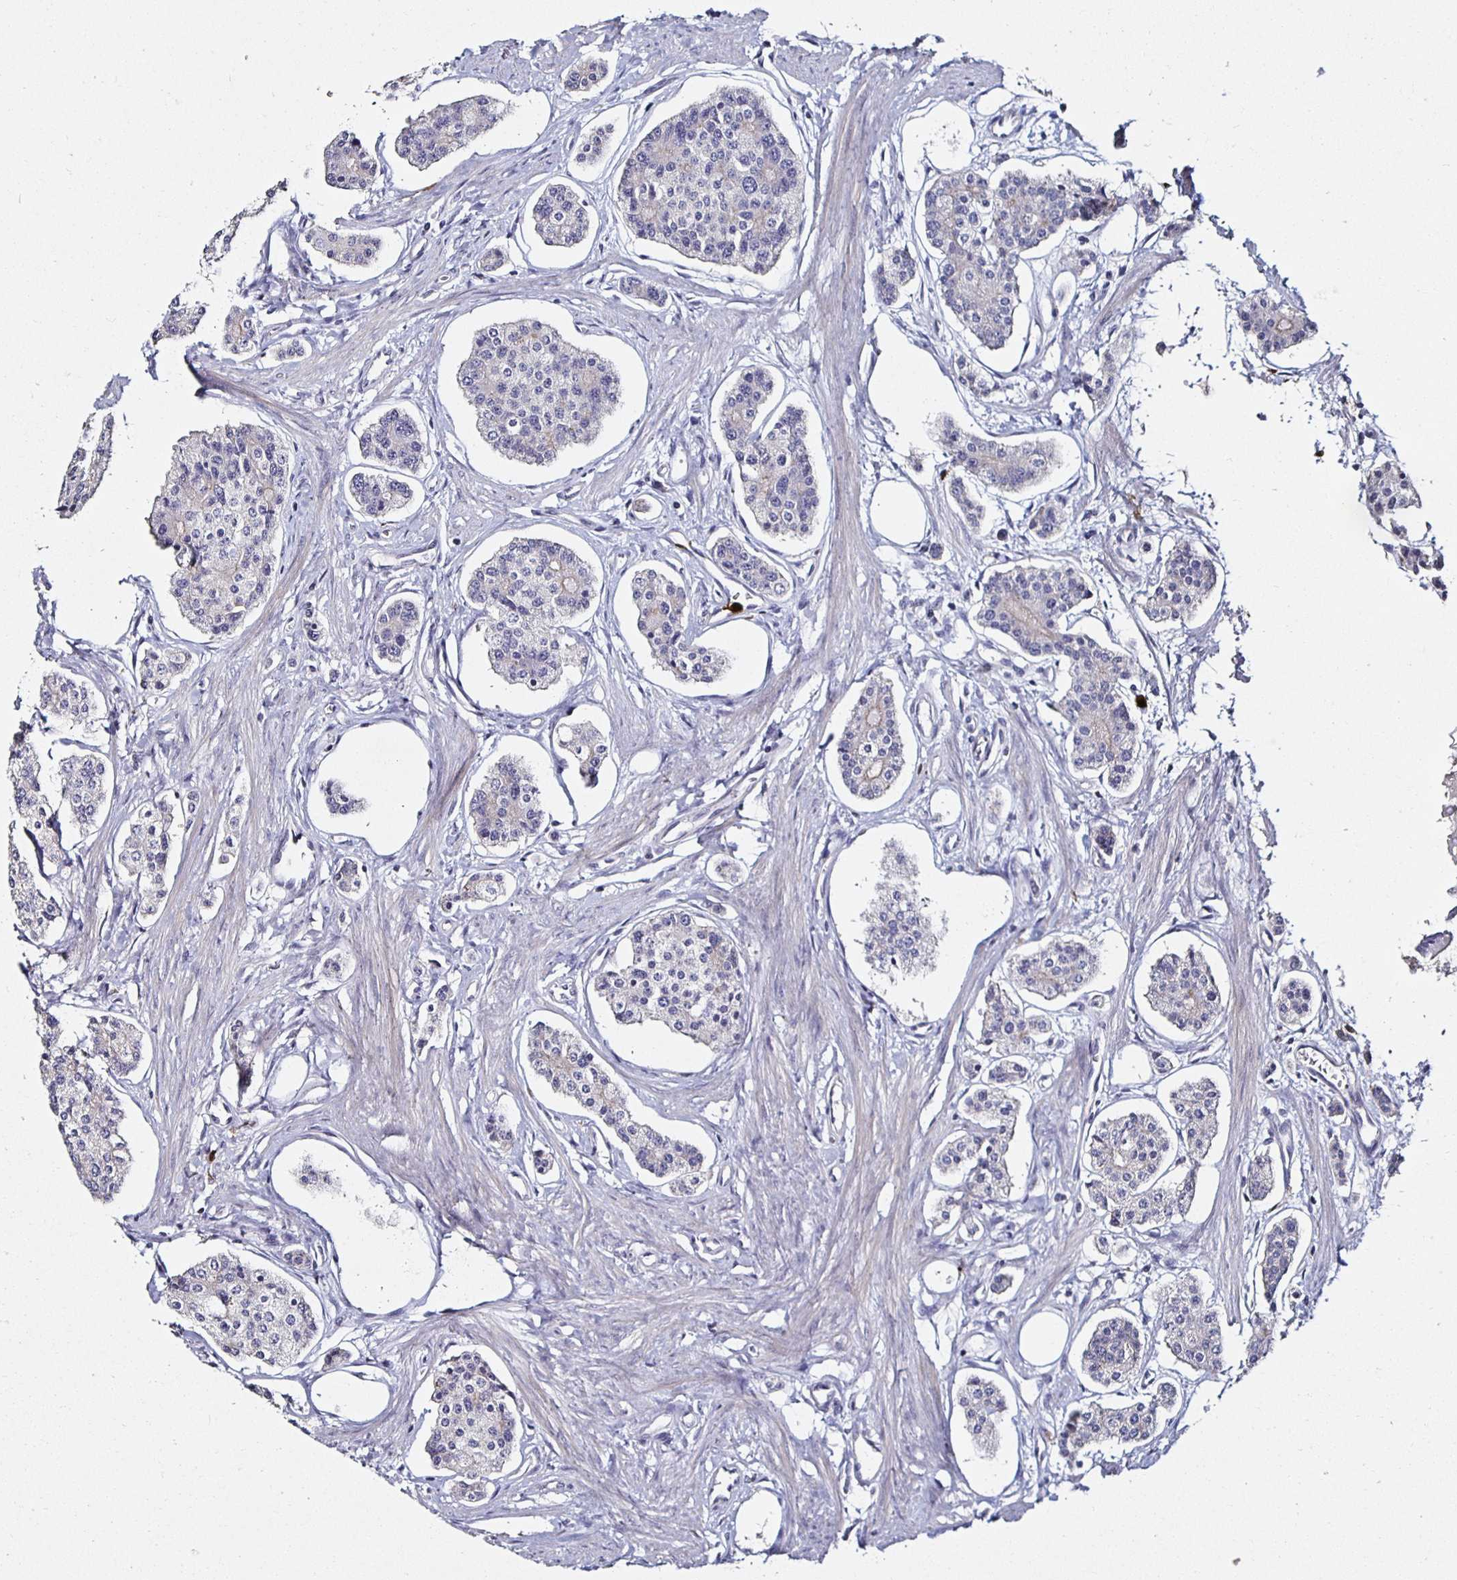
{"staining": {"intensity": "negative", "quantity": "none", "location": "none"}, "tissue": "carcinoid", "cell_type": "Tumor cells", "image_type": "cancer", "snomed": [{"axis": "morphology", "description": "Carcinoid, malignant, NOS"}, {"axis": "topography", "description": "Small intestine"}], "caption": "The histopathology image exhibits no significant positivity in tumor cells of carcinoid (malignant). Brightfield microscopy of immunohistochemistry (IHC) stained with DAB (brown) and hematoxylin (blue), captured at high magnification.", "gene": "TLR4", "patient": {"sex": "female", "age": 65}}